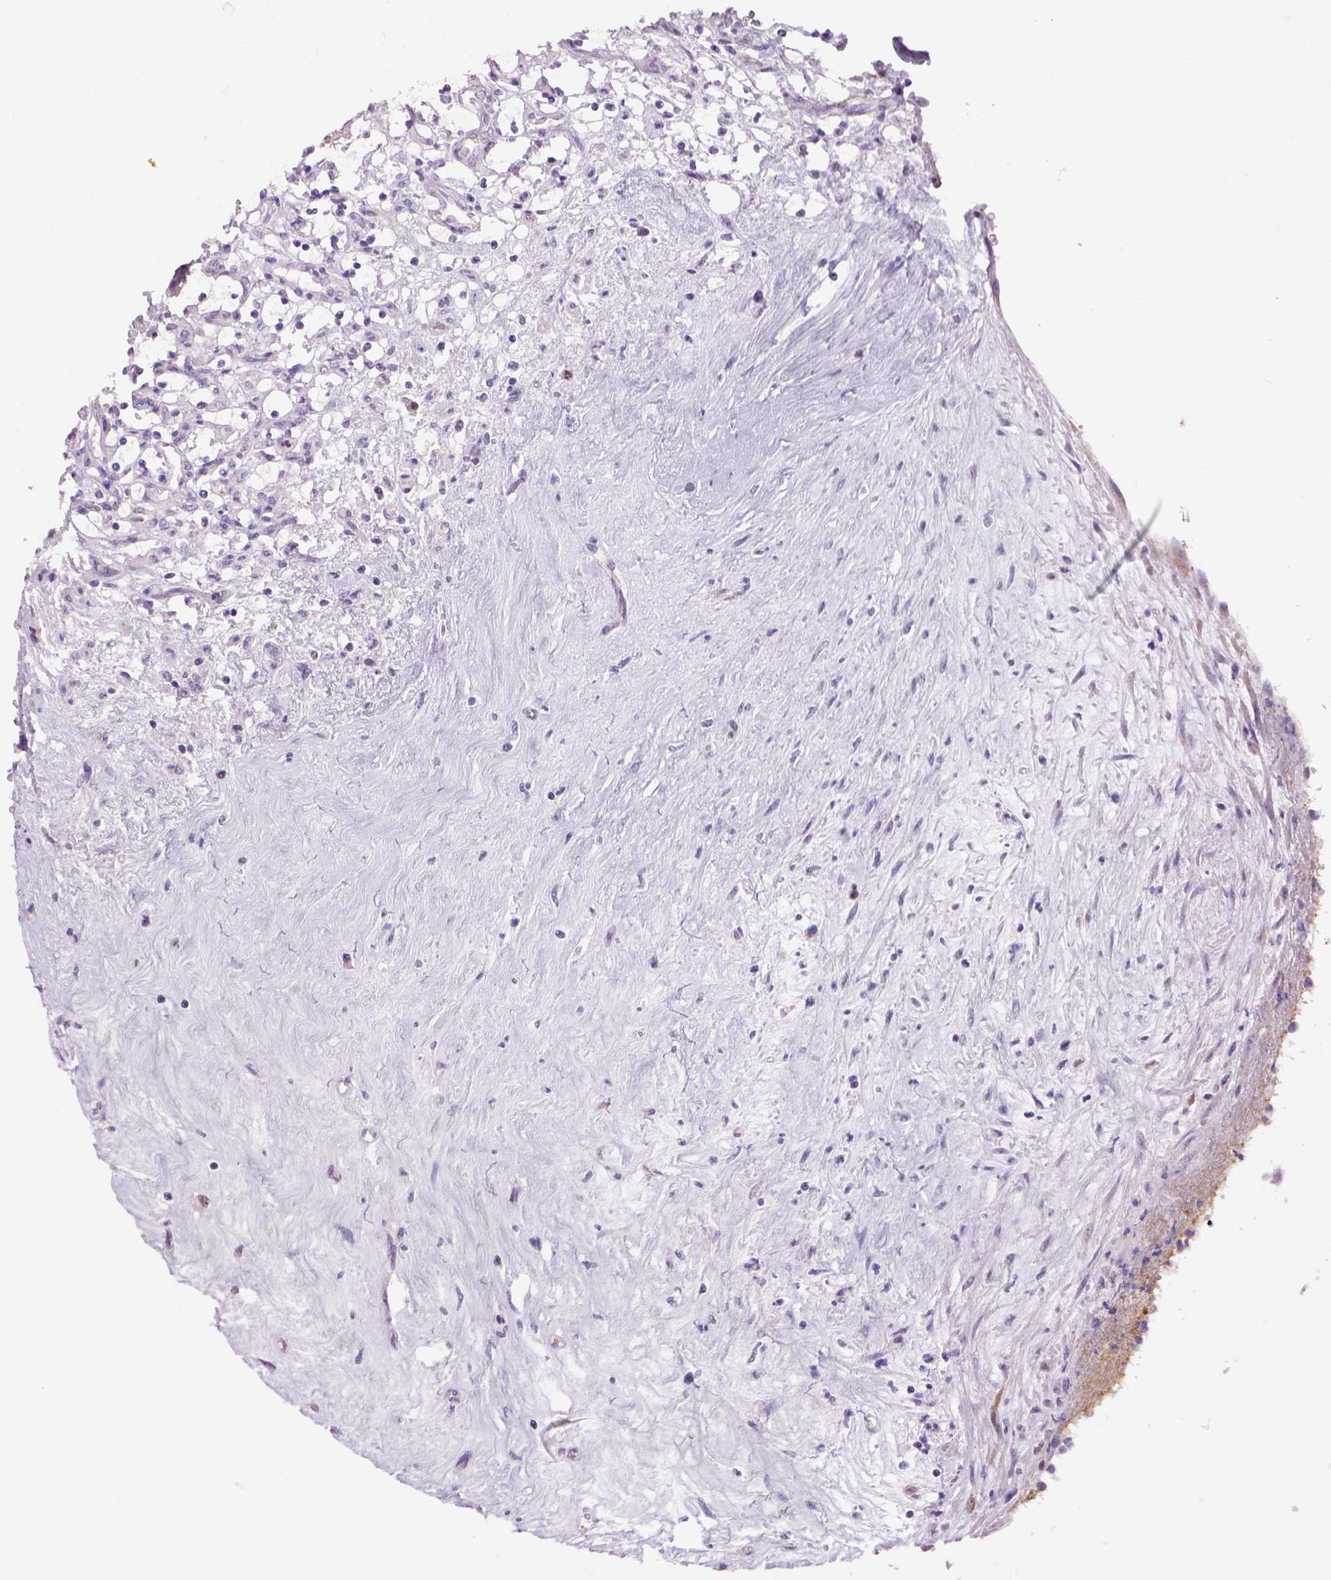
{"staining": {"intensity": "negative", "quantity": "none", "location": "none"}, "tissue": "renal cancer", "cell_type": "Tumor cells", "image_type": "cancer", "snomed": [{"axis": "morphology", "description": "Adenocarcinoma, NOS"}, {"axis": "topography", "description": "Kidney"}], "caption": "This photomicrograph is of renal adenocarcinoma stained with immunohistochemistry (IHC) to label a protein in brown with the nuclei are counter-stained blue. There is no expression in tumor cells.", "gene": "CDKN2D", "patient": {"sex": "female", "age": 69}}